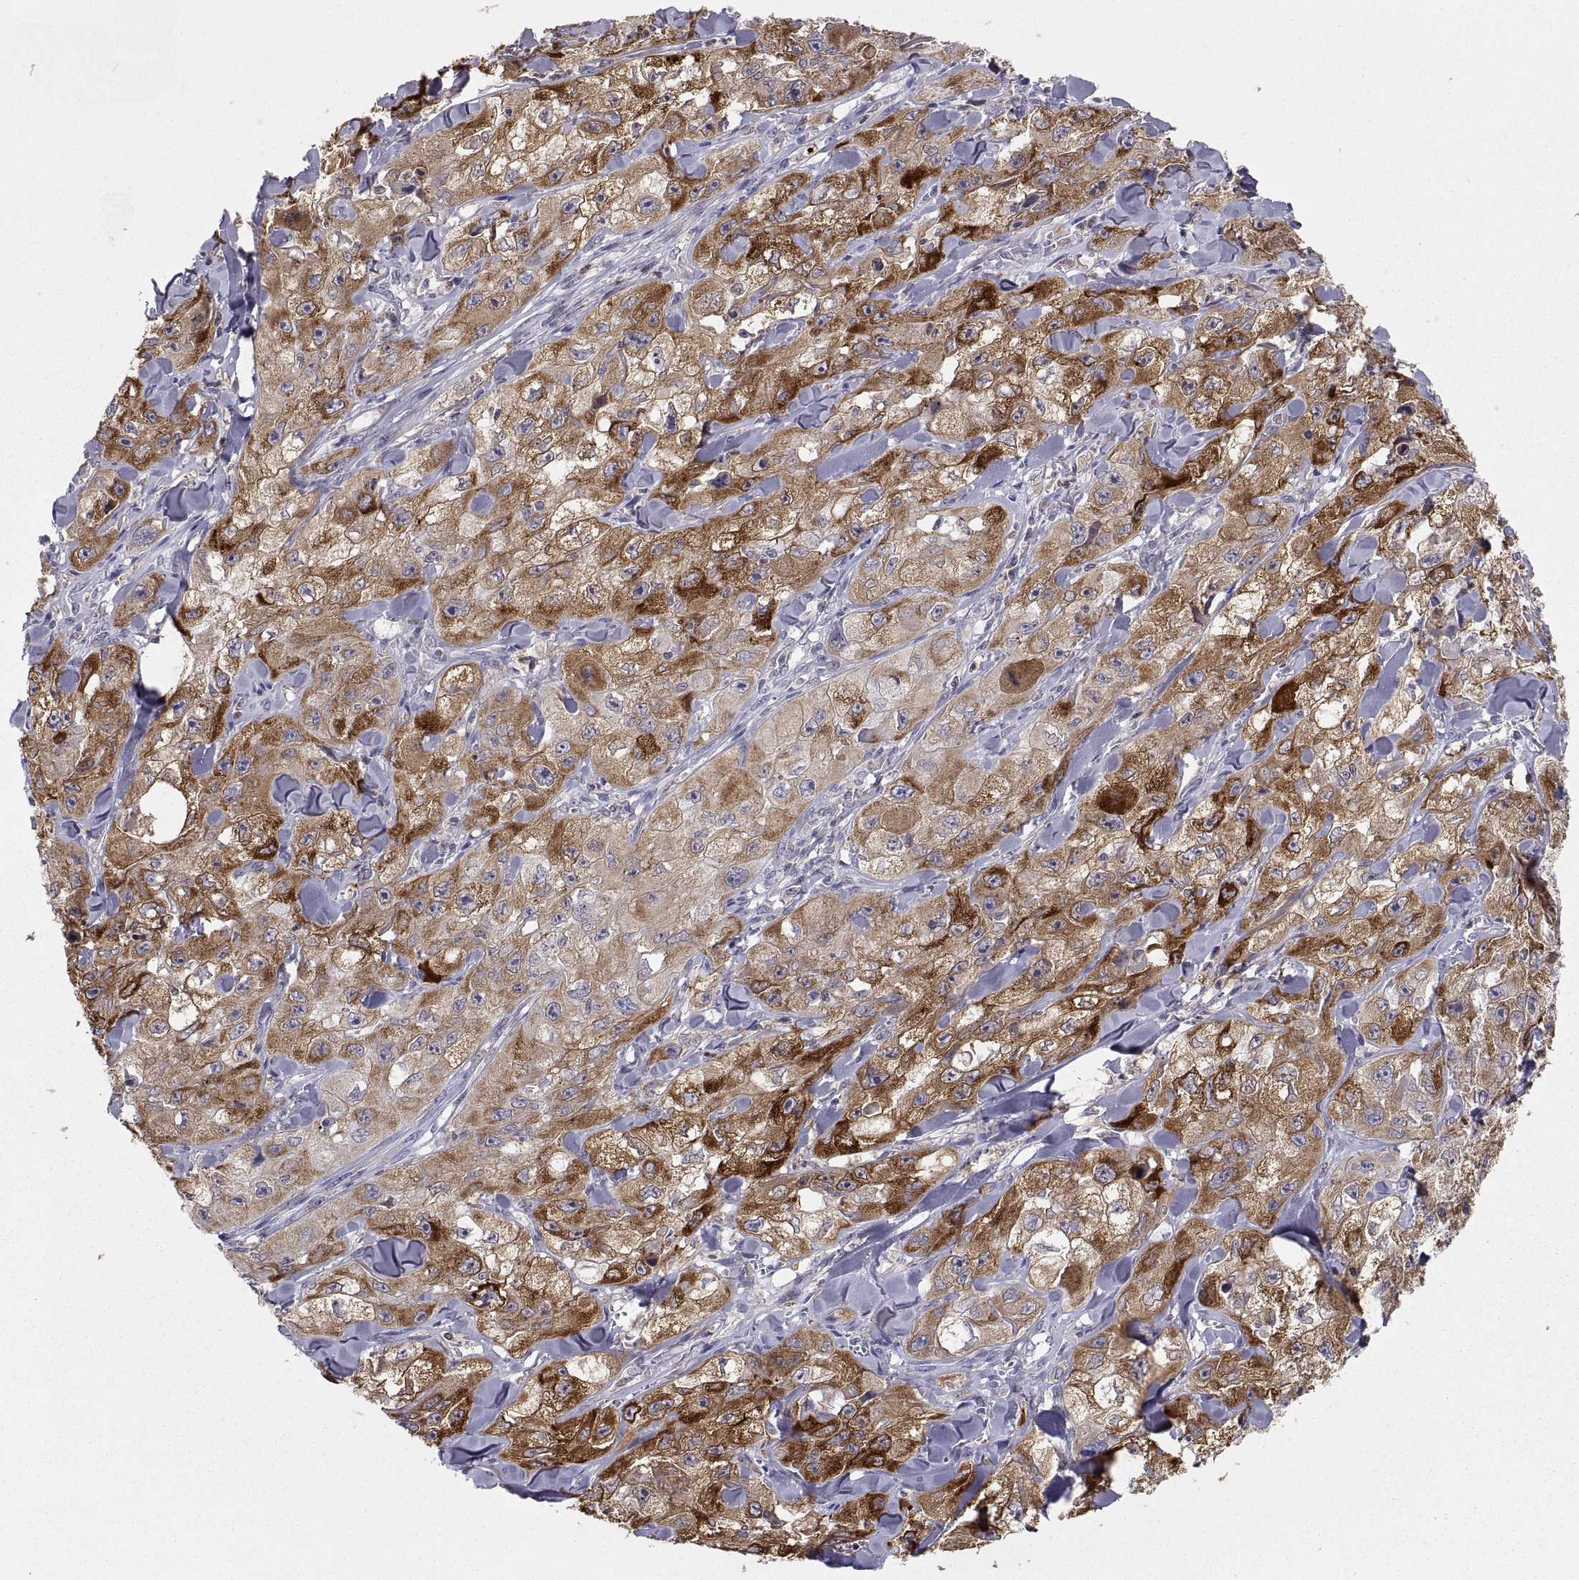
{"staining": {"intensity": "strong", "quantity": ">75%", "location": "cytoplasmic/membranous"}, "tissue": "skin cancer", "cell_type": "Tumor cells", "image_type": "cancer", "snomed": [{"axis": "morphology", "description": "Squamous cell carcinoma, NOS"}, {"axis": "topography", "description": "Skin"}, {"axis": "topography", "description": "Subcutis"}], "caption": "An IHC micrograph of neoplastic tissue is shown. Protein staining in brown highlights strong cytoplasmic/membranous positivity in skin squamous cell carcinoma within tumor cells.", "gene": "ERO1A", "patient": {"sex": "male", "age": 73}}